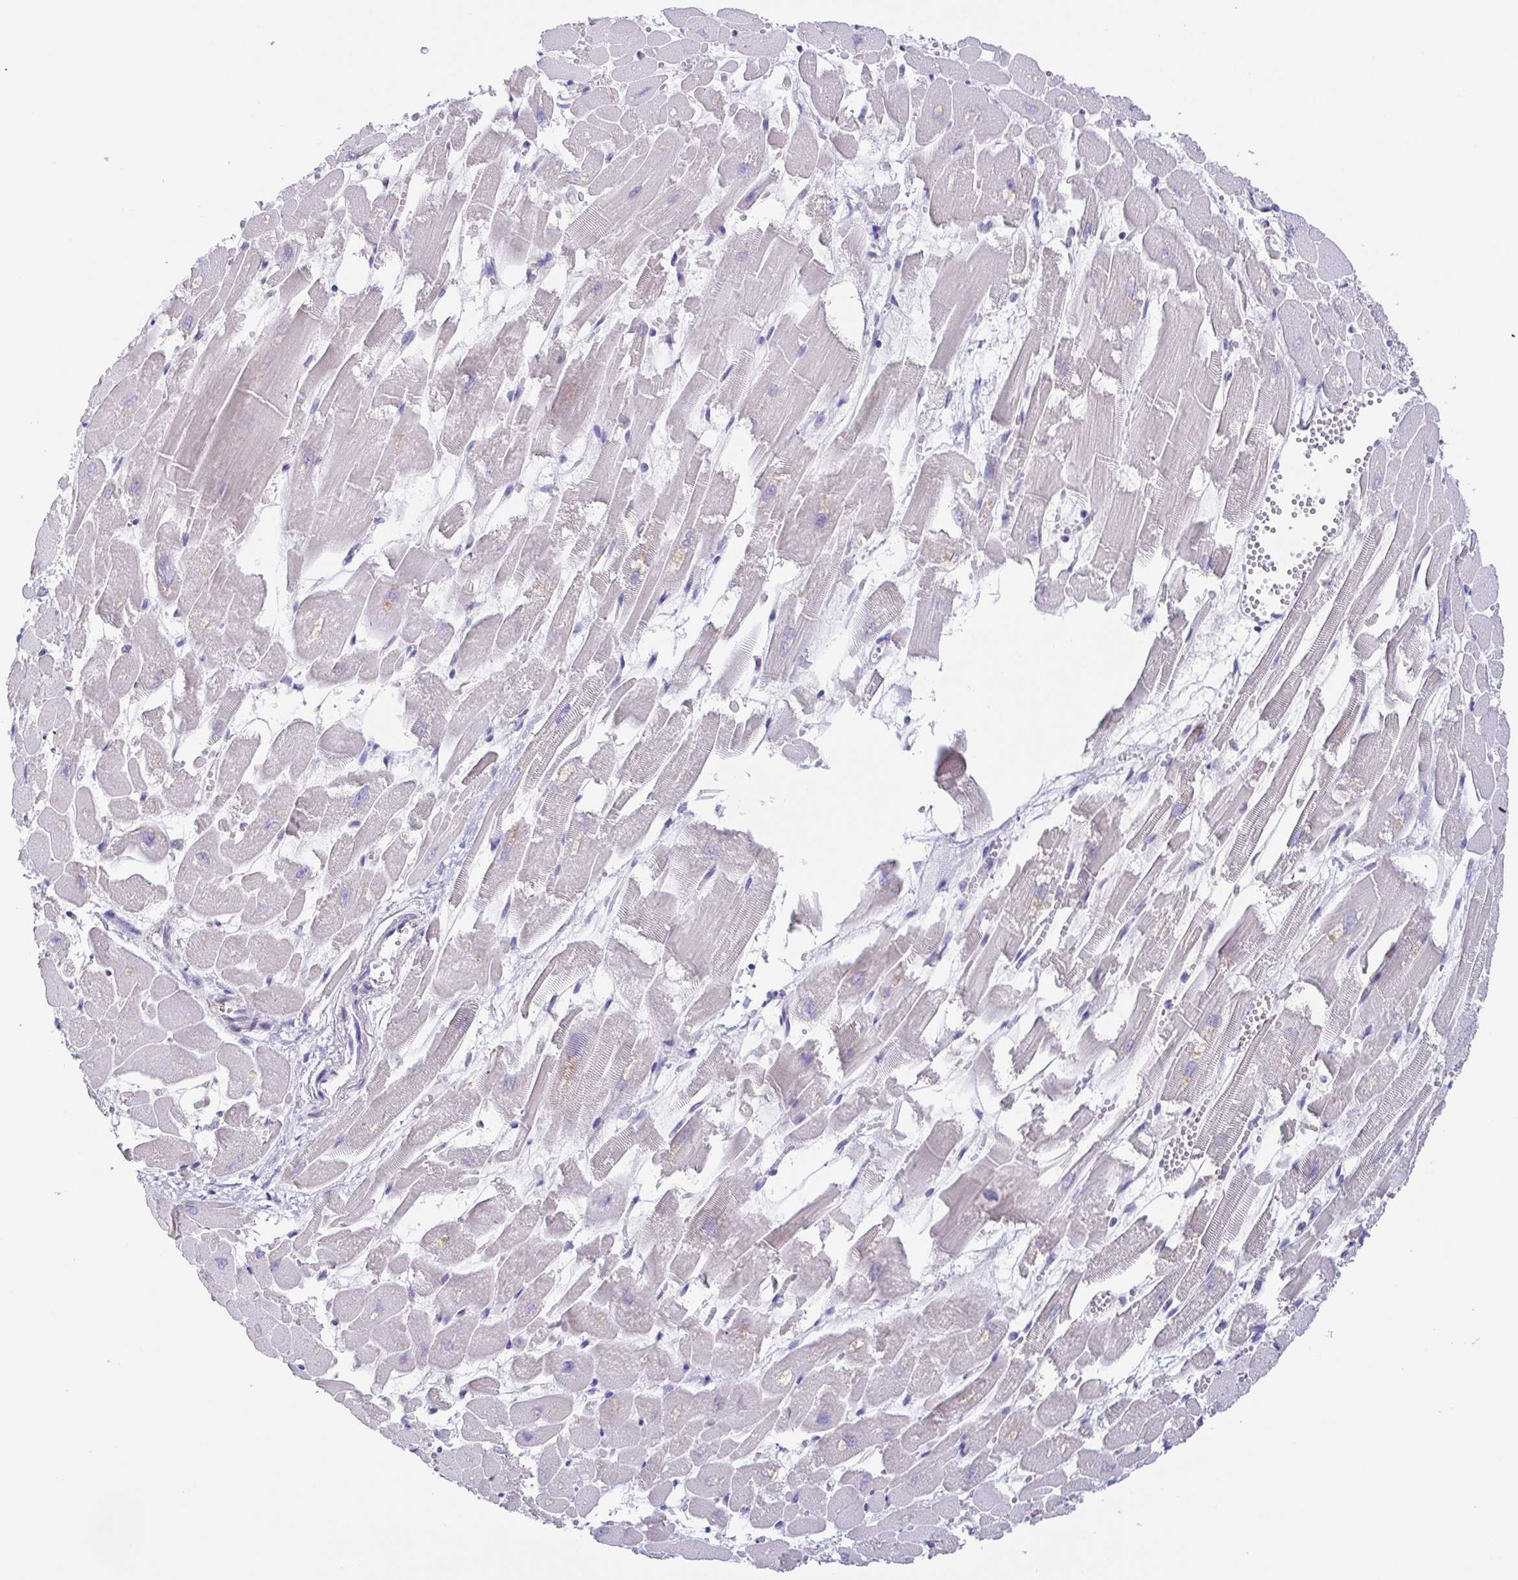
{"staining": {"intensity": "negative", "quantity": "none", "location": "none"}, "tissue": "heart muscle", "cell_type": "Cardiomyocytes", "image_type": "normal", "snomed": [{"axis": "morphology", "description": "Normal tissue, NOS"}, {"axis": "topography", "description": "Heart"}], "caption": "This is an immunohistochemistry micrograph of normal heart muscle. There is no staining in cardiomyocytes.", "gene": "PRR27", "patient": {"sex": "female", "age": 52}}